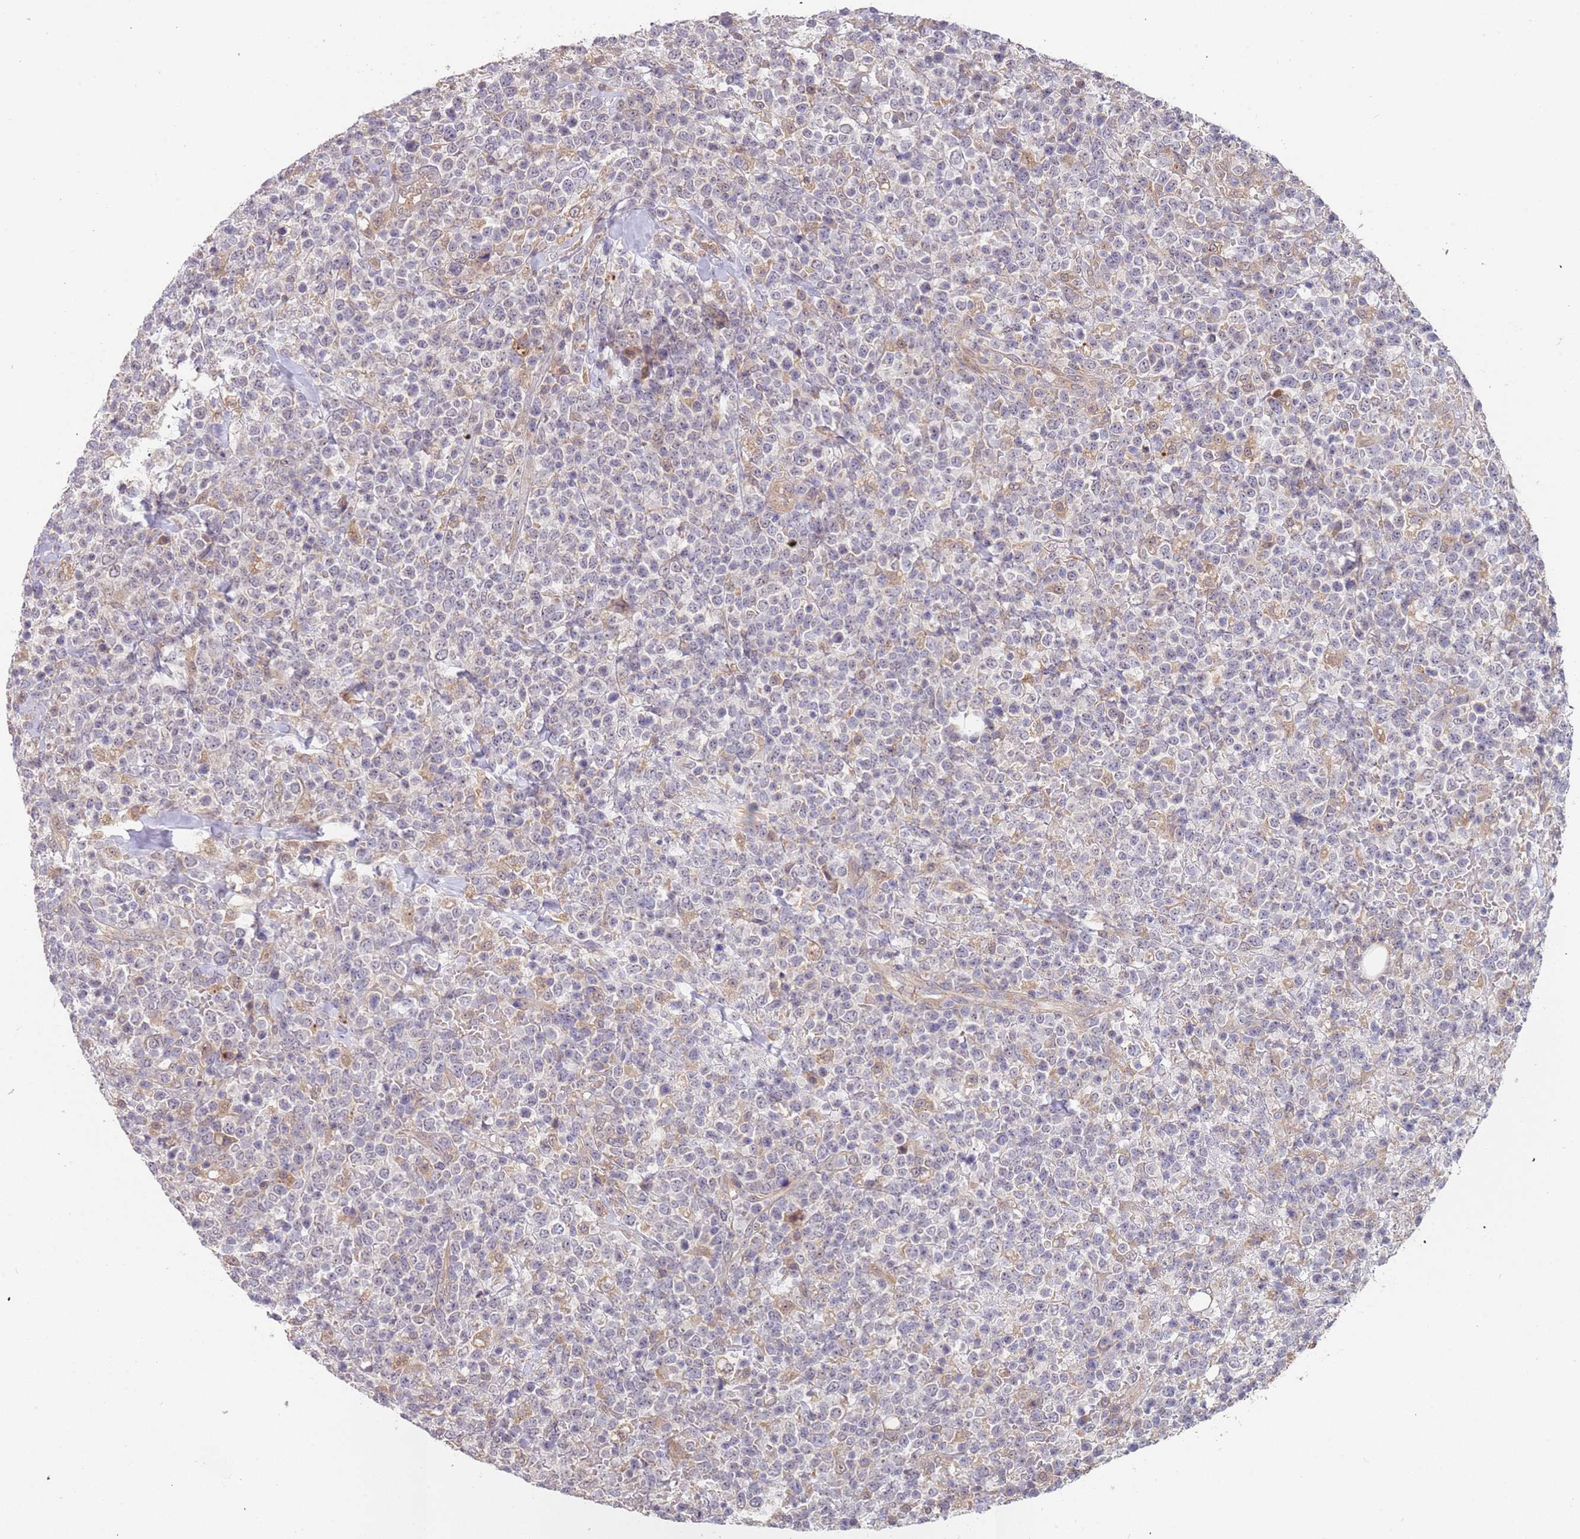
{"staining": {"intensity": "negative", "quantity": "none", "location": "none"}, "tissue": "lymphoma", "cell_type": "Tumor cells", "image_type": "cancer", "snomed": [{"axis": "morphology", "description": "Malignant lymphoma, non-Hodgkin's type, High grade"}, {"axis": "topography", "description": "Colon"}], "caption": "Malignant lymphoma, non-Hodgkin's type (high-grade) stained for a protein using immunohistochemistry (IHC) shows no staining tumor cells.", "gene": "TMEM64", "patient": {"sex": "female", "age": 53}}